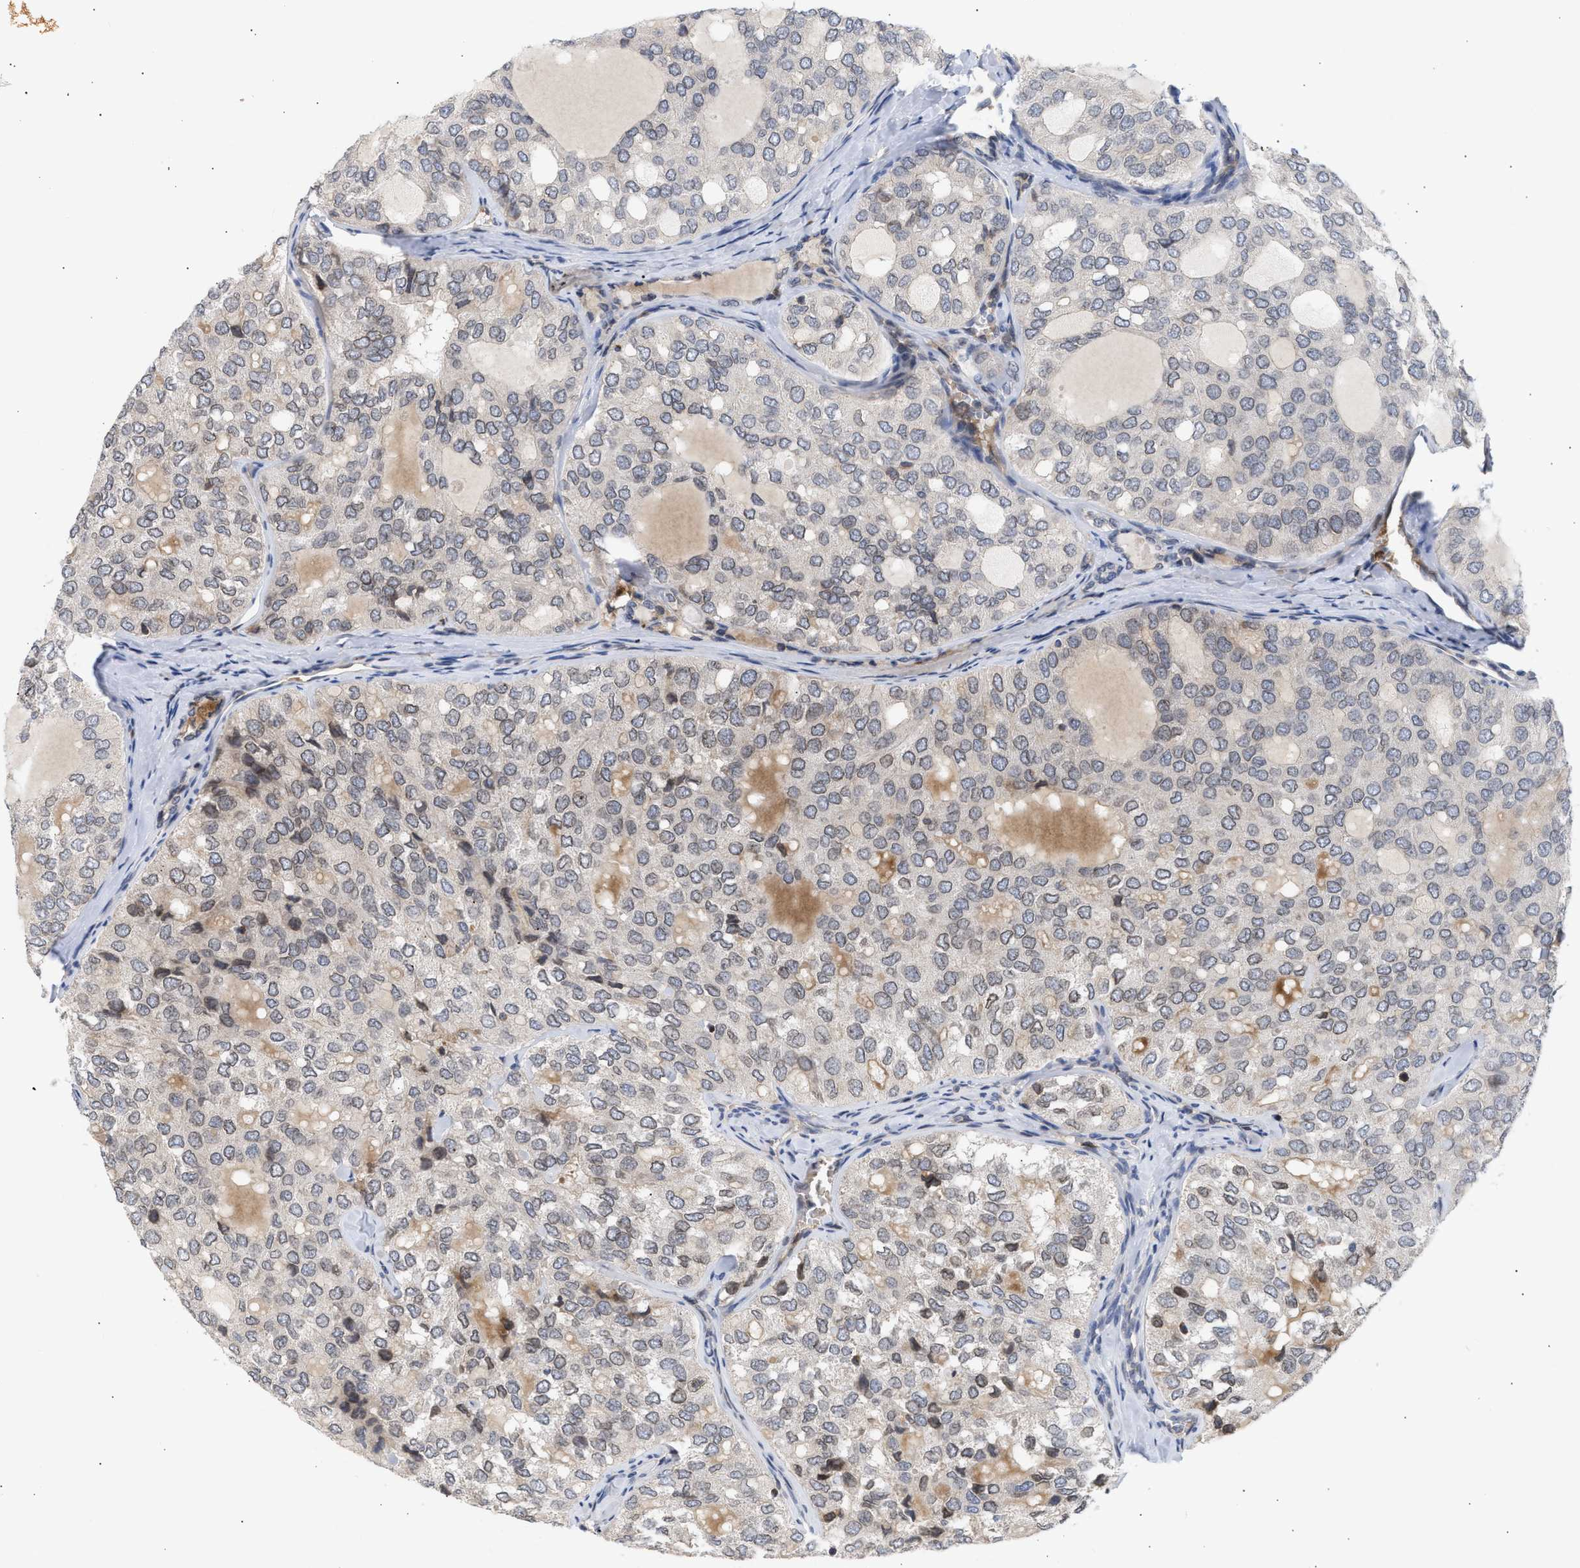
{"staining": {"intensity": "negative", "quantity": "none", "location": "none"}, "tissue": "thyroid cancer", "cell_type": "Tumor cells", "image_type": "cancer", "snomed": [{"axis": "morphology", "description": "Follicular adenoma carcinoma, NOS"}, {"axis": "topography", "description": "Thyroid gland"}], "caption": "Immunohistochemistry photomicrograph of human follicular adenoma carcinoma (thyroid) stained for a protein (brown), which demonstrates no positivity in tumor cells.", "gene": "NUP62", "patient": {"sex": "male", "age": 75}}